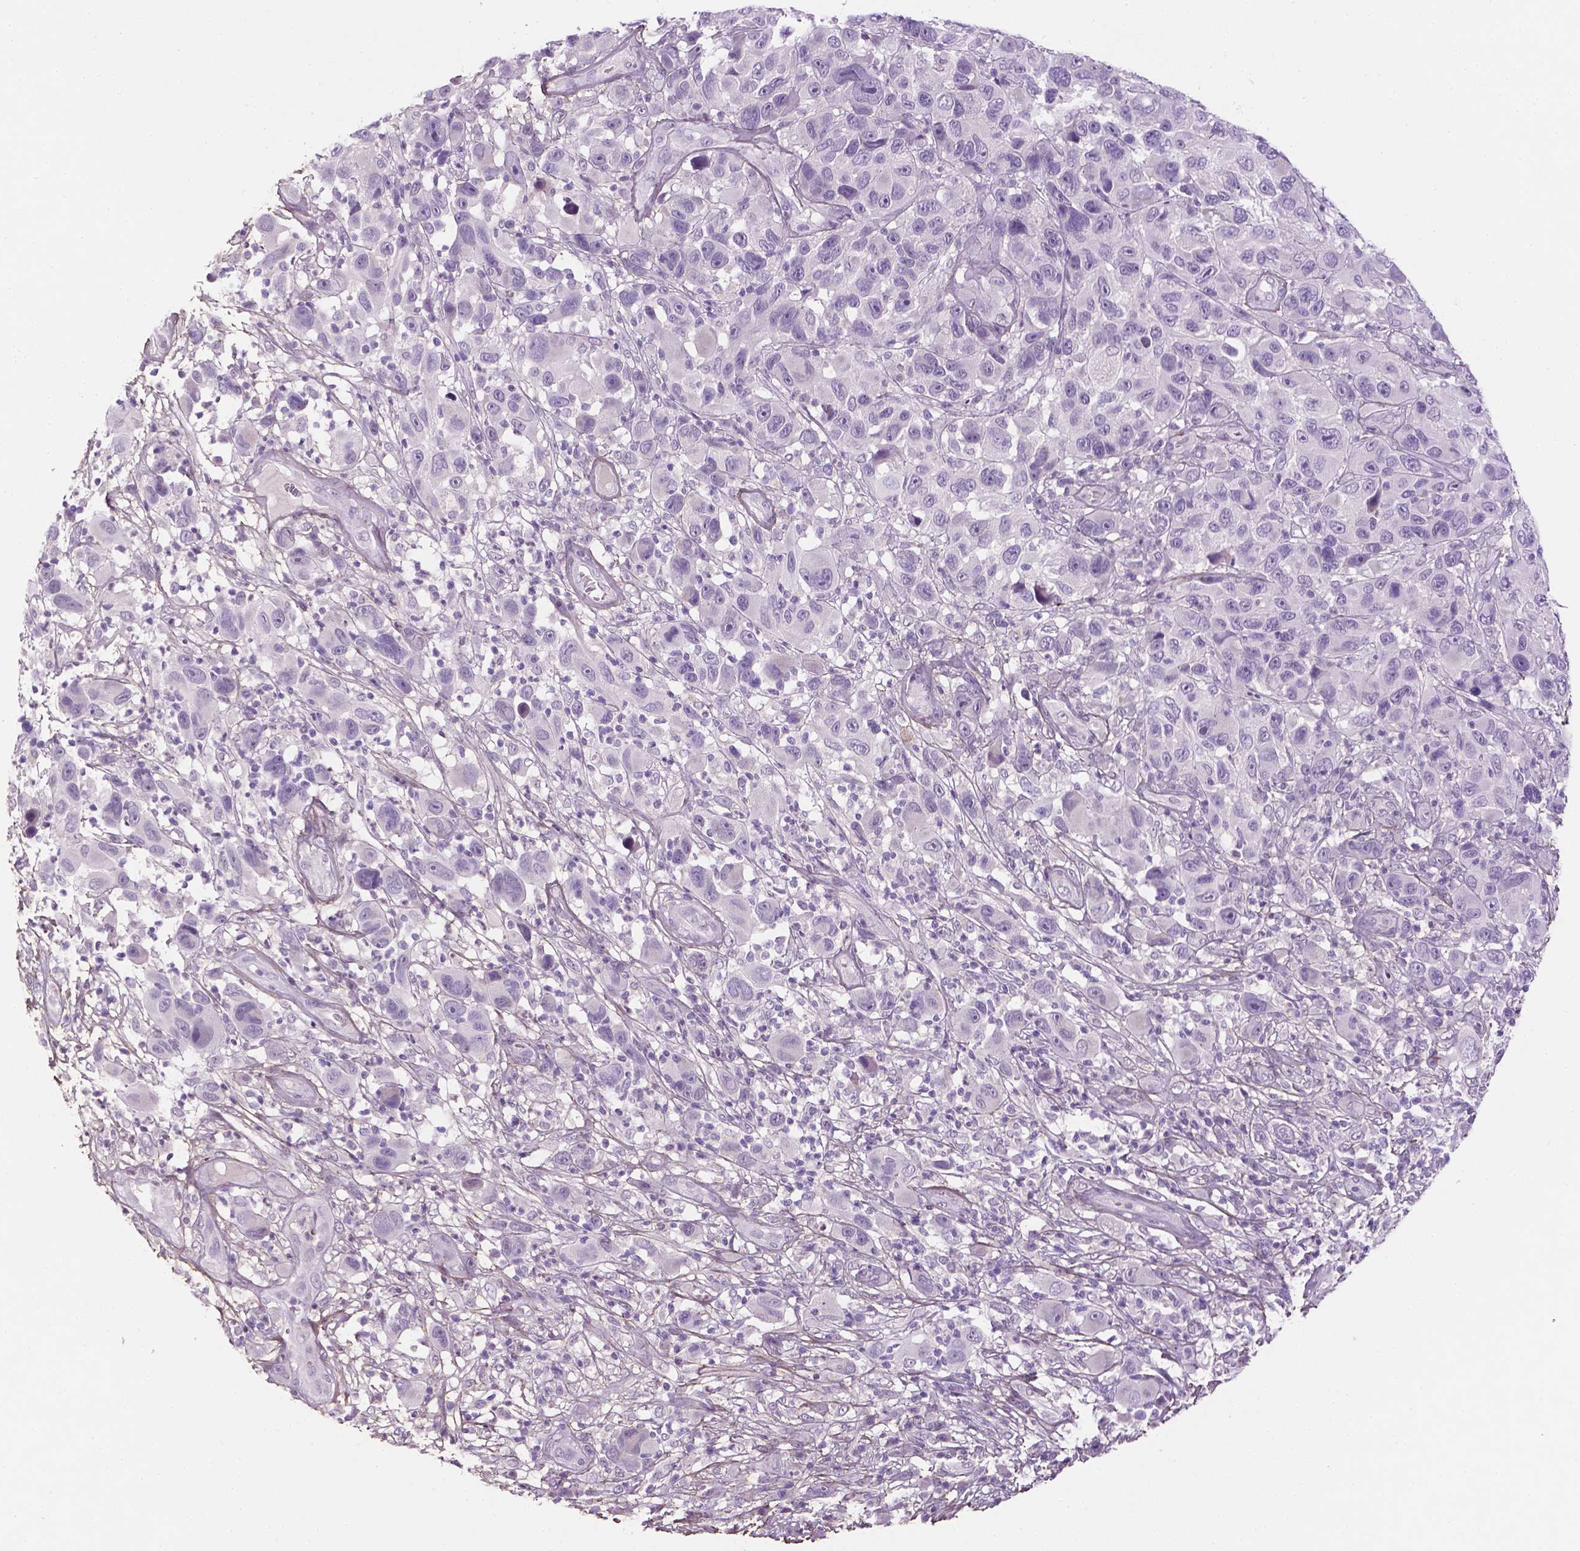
{"staining": {"intensity": "negative", "quantity": "none", "location": "none"}, "tissue": "melanoma", "cell_type": "Tumor cells", "image_type": "cancer", "snomed": [{"axis": "morphology", "description": "Malignant melanoma, NOS"}, {"axis": "topography", "description": "Skin"}], "caption": "A high-resolution image shows IHC staining of malignant melanoma, which shows no significant staining in tumor cells. (DAB (3,3'-diaminobenzidine) immunohistochemistry (IHC) with hematoxylin counter stain).", "gene": "DLG2", "patient": {"sex": "male", "age": 53}}